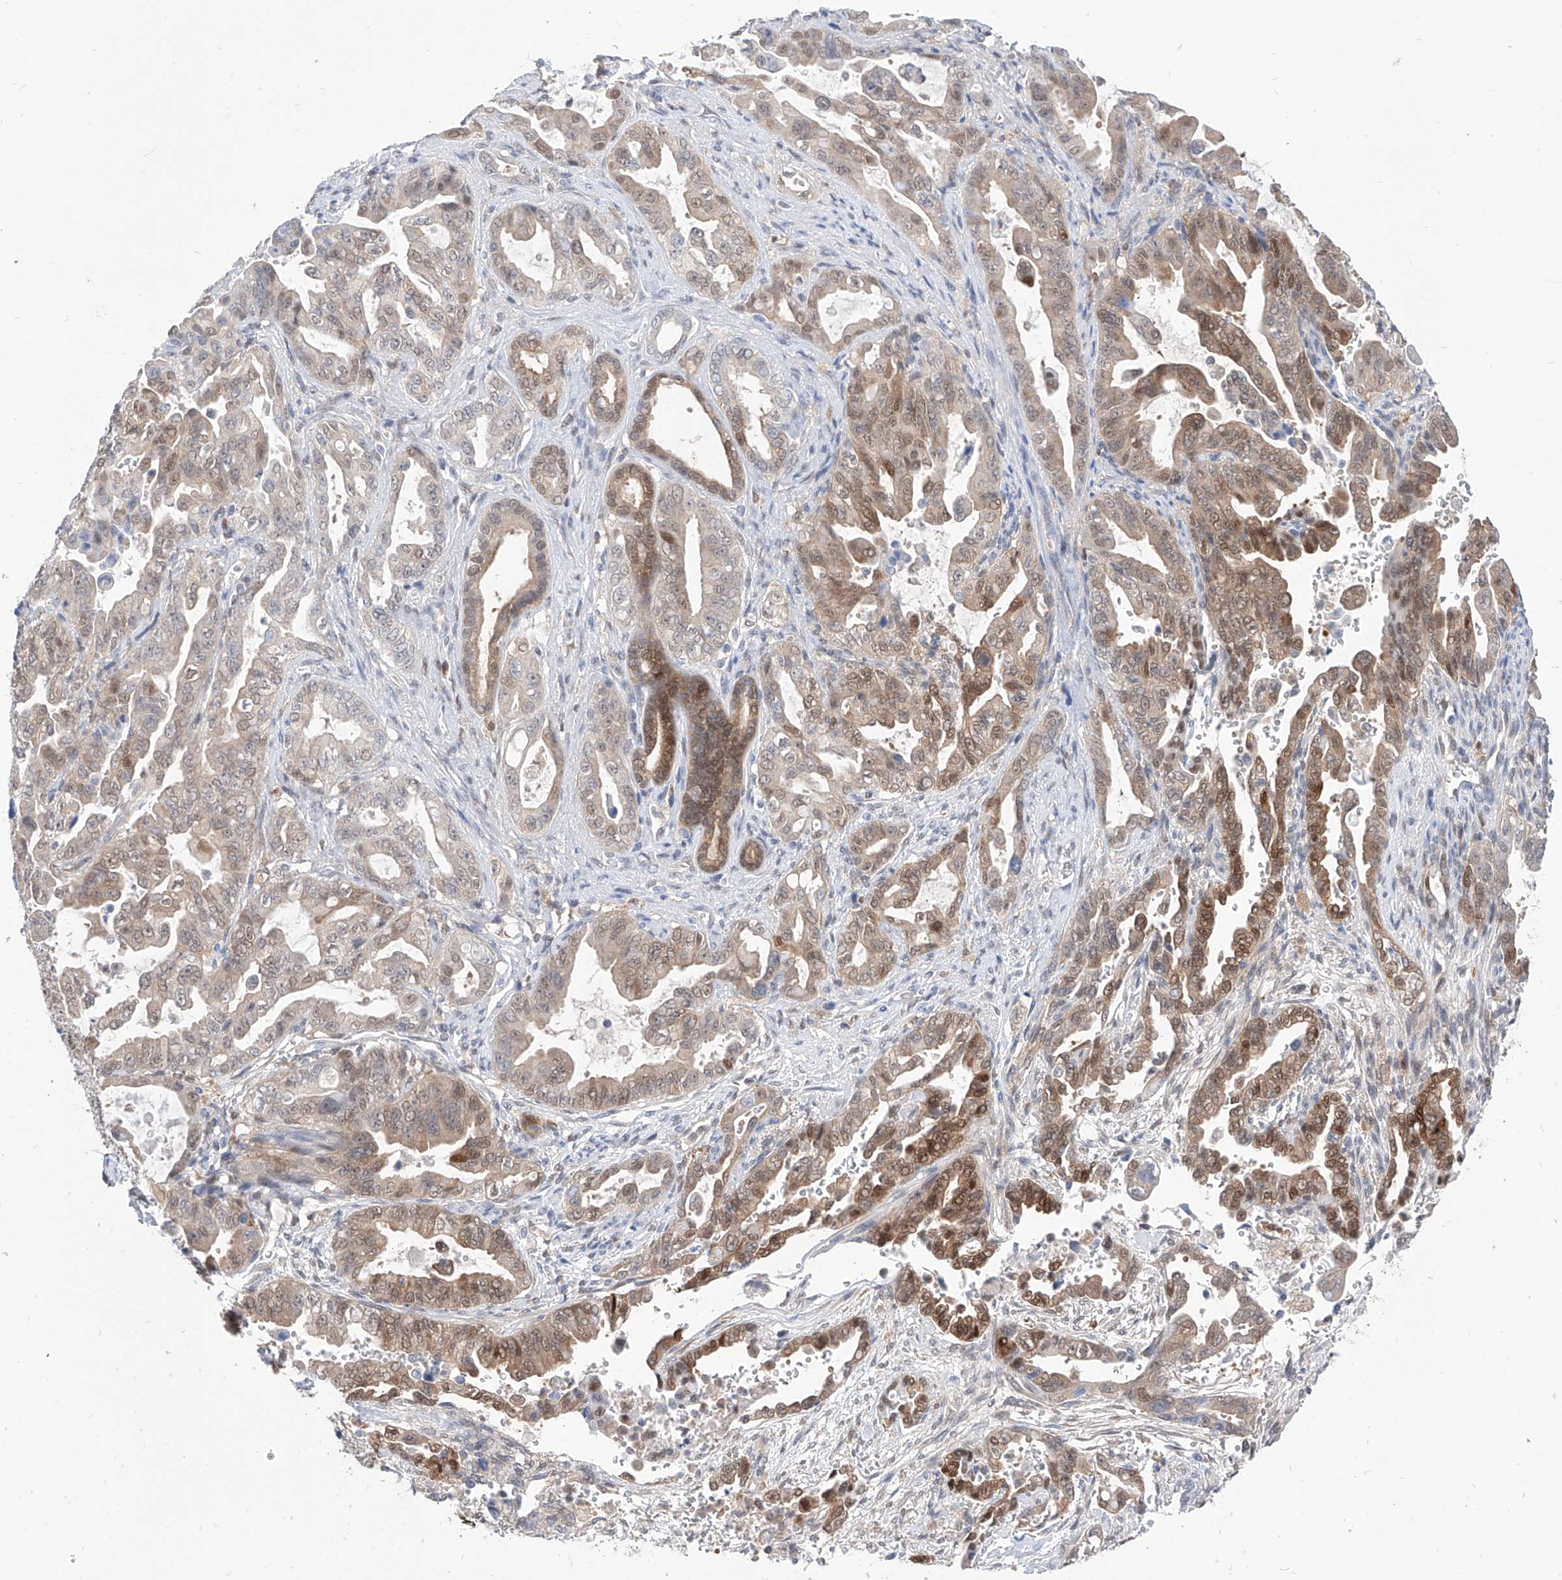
{"staining": {"intensity": "moderate", "quantity": "25%-75%", "location": "cytoplasmic/membranous,nuclear"}, "tissue": "pancreatic cancer", "cell_type": "Tumor cells", "image_type": "cancer", "snomed": [{"axis": "morphology", "description": "Adenocarcinoma, NOS"}, {"axis": "topography", "description": "Pancreas"}], "caption": "Brown immunohistochemical staining in pancreatic adenocarcinoma displays moderate cytoplasmic/membranous and nuclear positivity in about 25%-75% of tumor cells. The staining is performed using DAB (3,3'-diaminobenzidine) brown chromogen to label protein expression. The nuclei are counter-stained blue using hematoxylin.", "gene": "PDXK", "patient": {"sex": "male", "age": 70}}